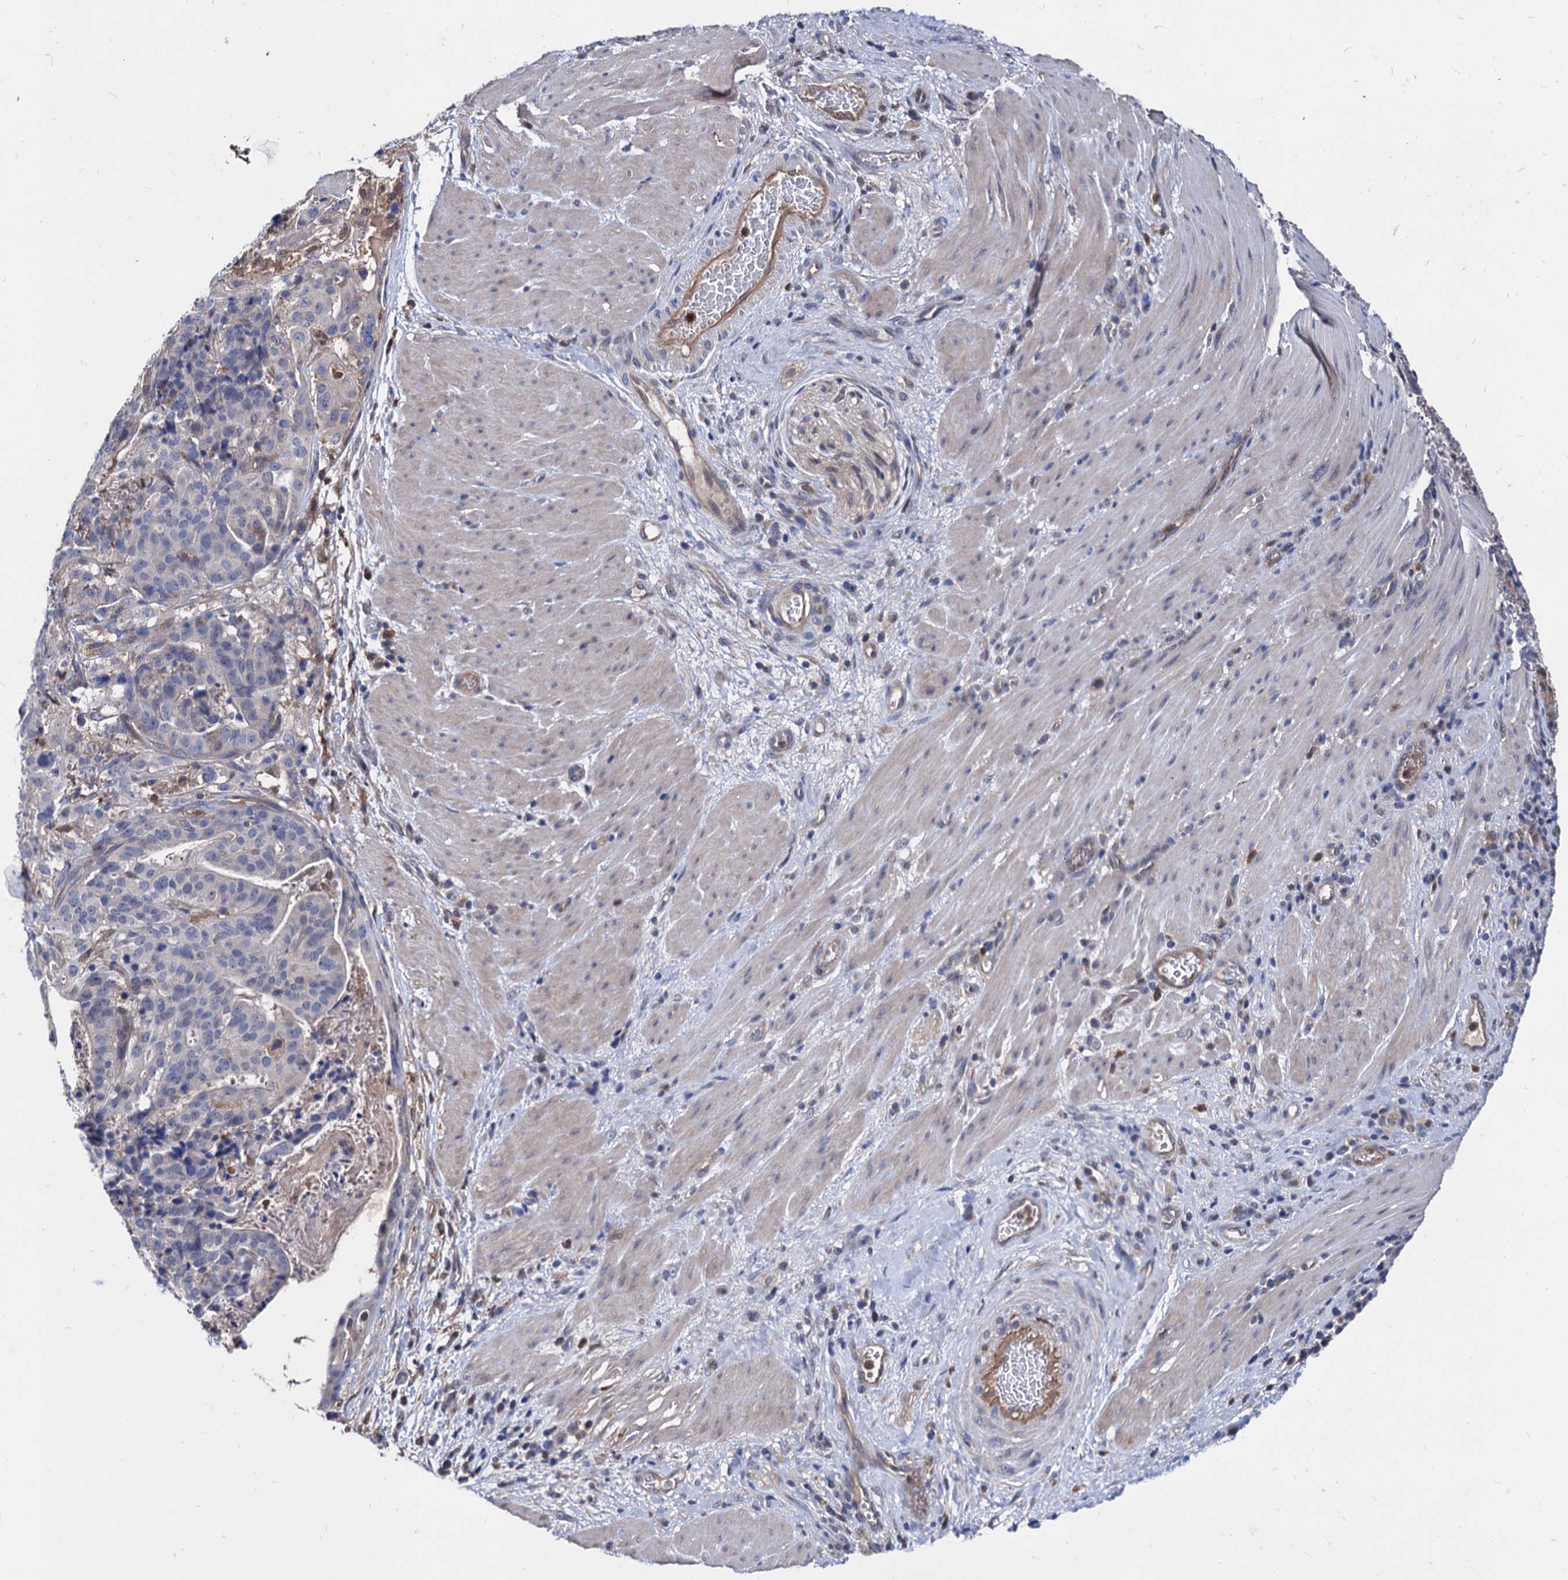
{"staining": {"intensity": "negative", "quantity": "none", "location": "none"}, "tissue": "stomach cancer", "cell_type": "Tumor cells", "image_type": "cancer", "snomed": [{"axis": "morphology", "description": "Adenocarcinoma, NOS"}, {"axis": "topography", "description": "Stomach"}], "caption": "DAB immunohistochemical staining of human stomach cancer (adenocarcinoma) demonstrates no significant staining in tumor cells.", "gene": "CPPED1", "patient": {"sex": "male", "age": 48}}